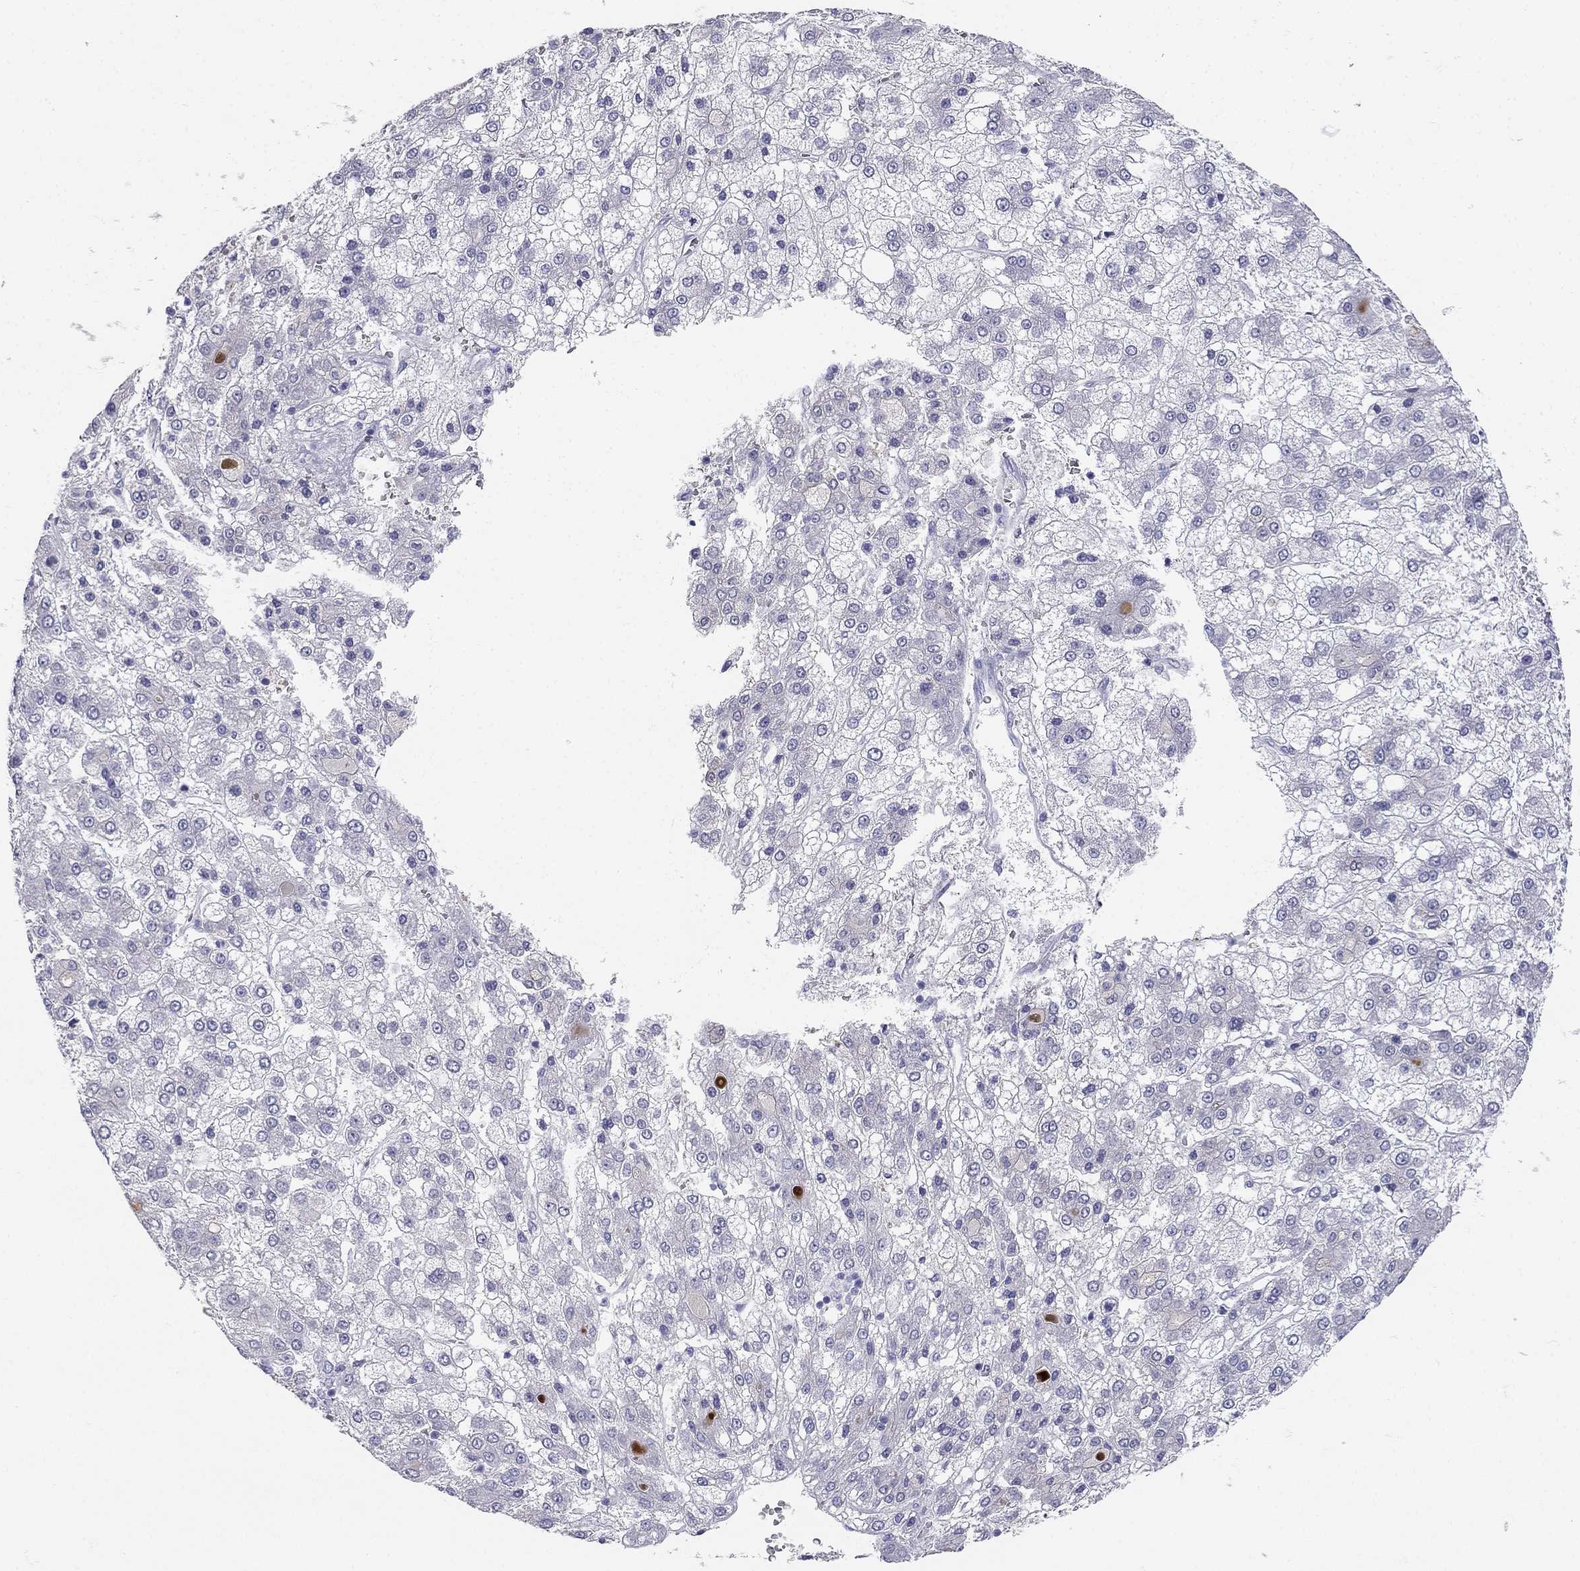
{"staining": {"intensity": "negative", "quantity": "none", "location": "none"}, "tissue": "liver cancer", "cell_type": "Tumor cells", "image_type": "cancer", "snomed": [{"axis": "morphology", "description": "Carcinoma, Hepatocellular, NOS"}, {"axis": "topography", "description": "Liver"}], "caption": "The micrograph reveals no significant expression in tumor cells of liver cancer (hepatocellular carcinoma). Nuclei are stained in blue.", "gene": "RFLNA", "patient": {"sex": "male", "age": 73}}